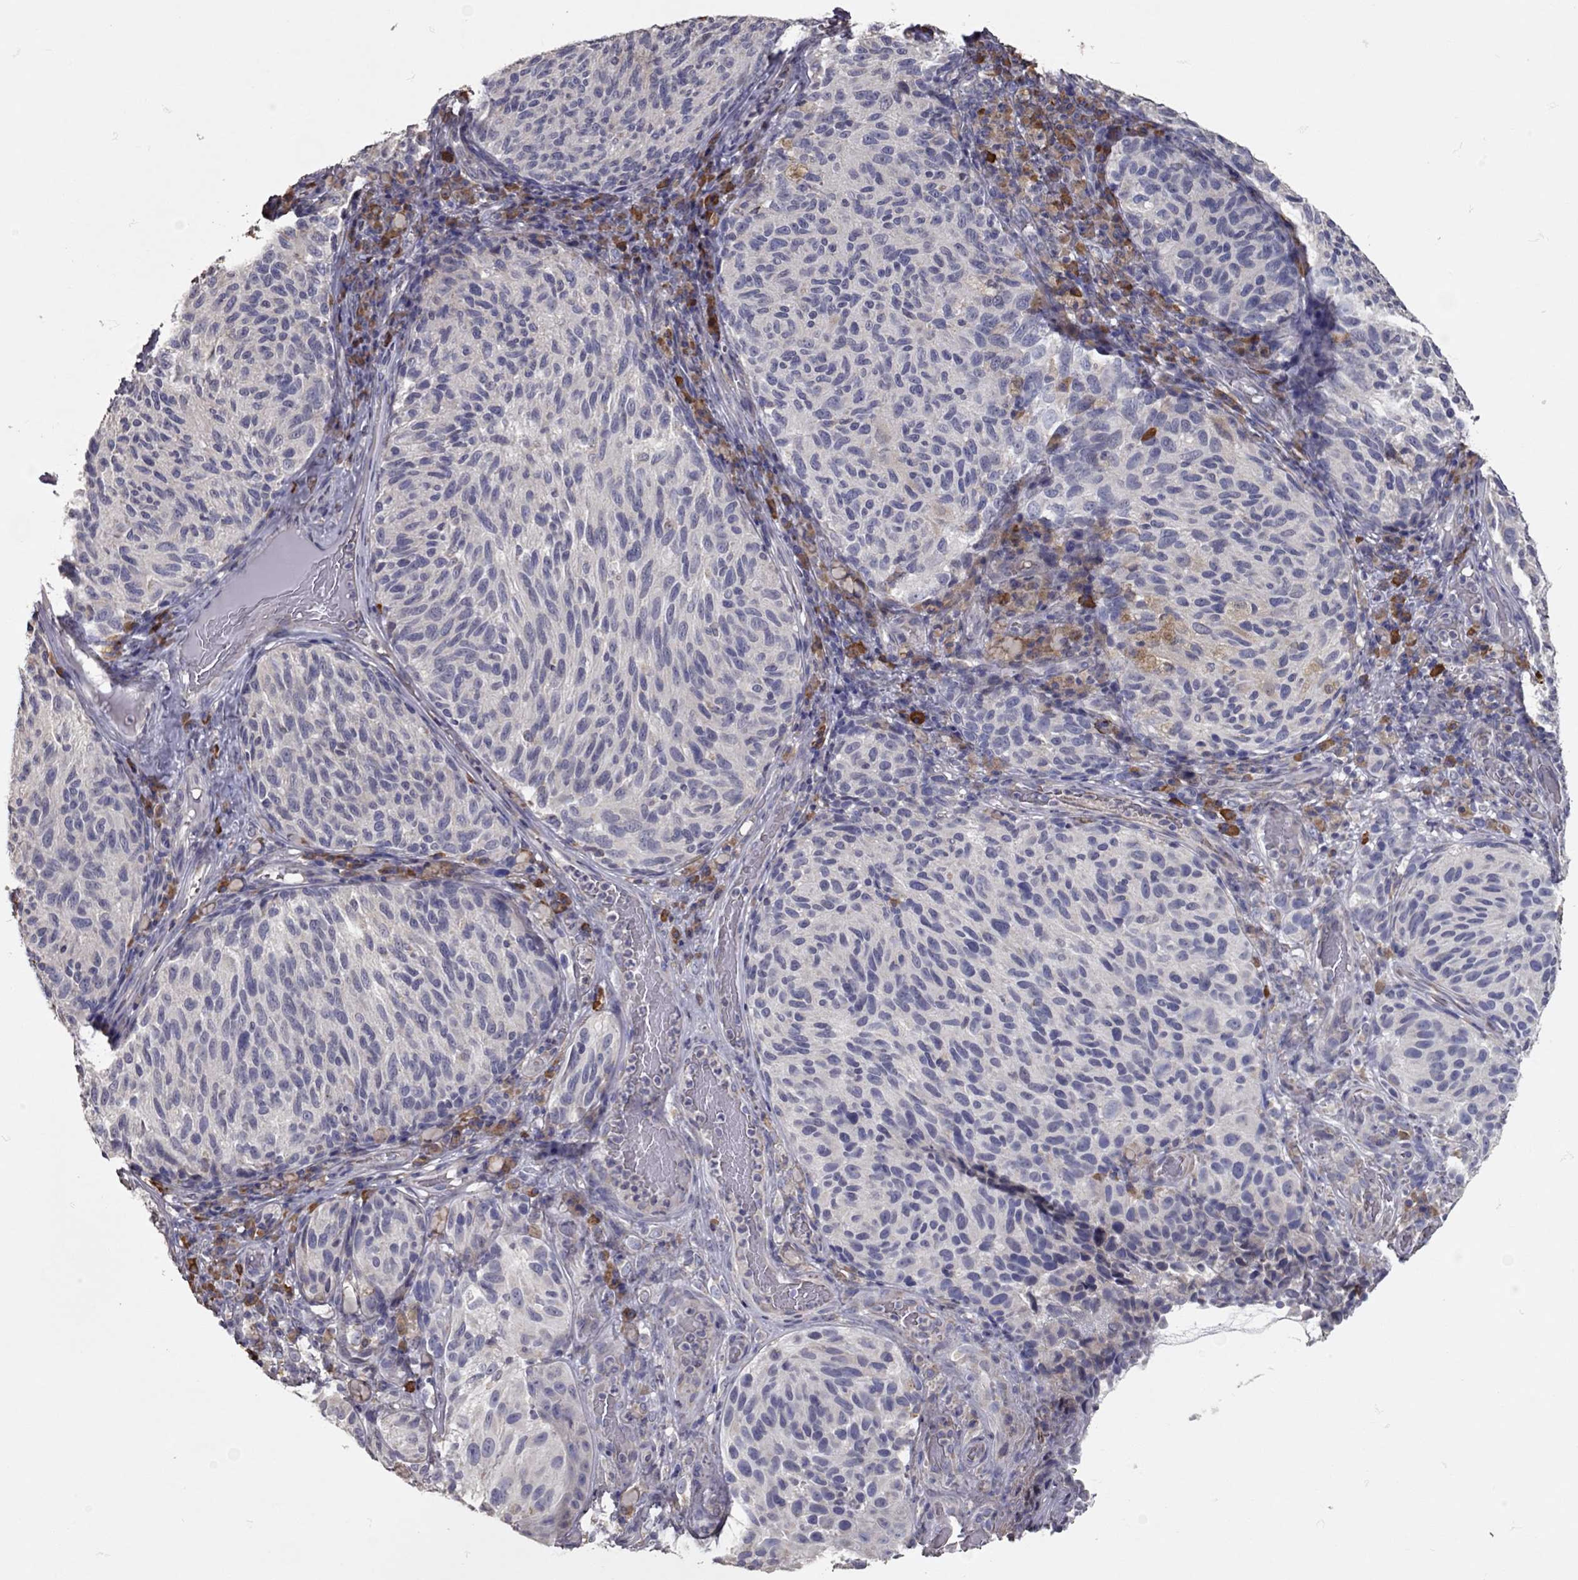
{"staining": {"intensity": "negative", "quantity": "none", "location": "none"}, "tissue": "melanoma", "cell_type": "Tumor cells", "image_type": "cancer", "snomed": [{"axis": "morphology", "description": "Malignant melanoma, NOS"}, {"axis": "topography", "description": "Skin"}], "caption": "Photomicrograph shows no protein positivity in tumor cells of malignant melanoma tissue. (DAB (3,3'-diaminobenzidine) IHC with hematoxylin counter stain).", "gene": "XAGE2", "patient": {"sex": "female", "age": 73}}